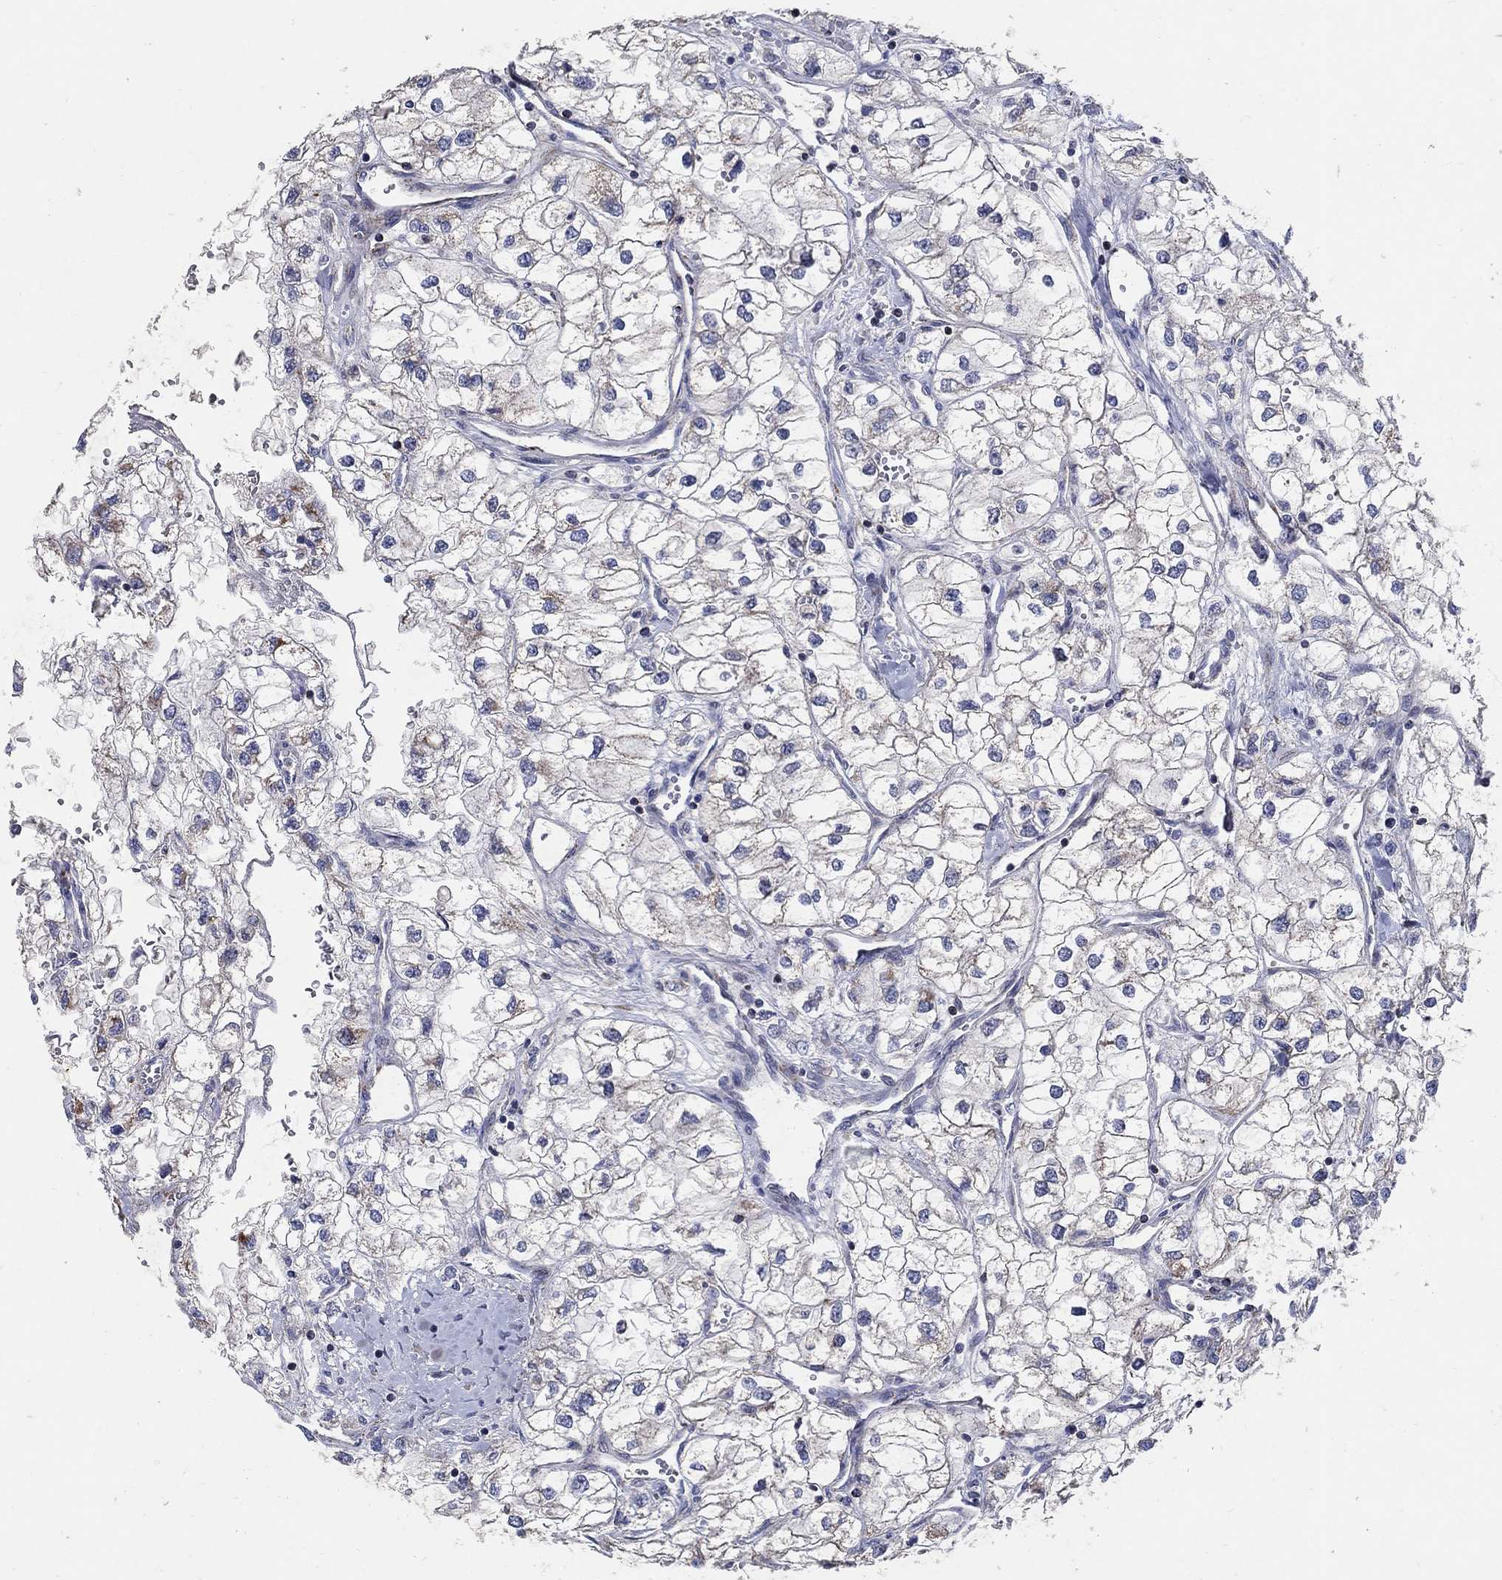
{"staining": {"intensity": "negative", "quantity": "none", "location": "none"}, "tissue": "renal cancer", "cell_type": "Tumor cells", "image_type": "cancer", "snomed": [{"axis": "morphology", "description": "Adenocarcinoma, NOS"}, {"axis": "topography", "description": "Kidney"}], "caption": "Immunohistochemistry photomicrograph of renal cancer stained for a protein (brown), which reveals no staining in tumor cells.", "gene": "HMX2", "patient": {"sex": "male", "age": 59}}